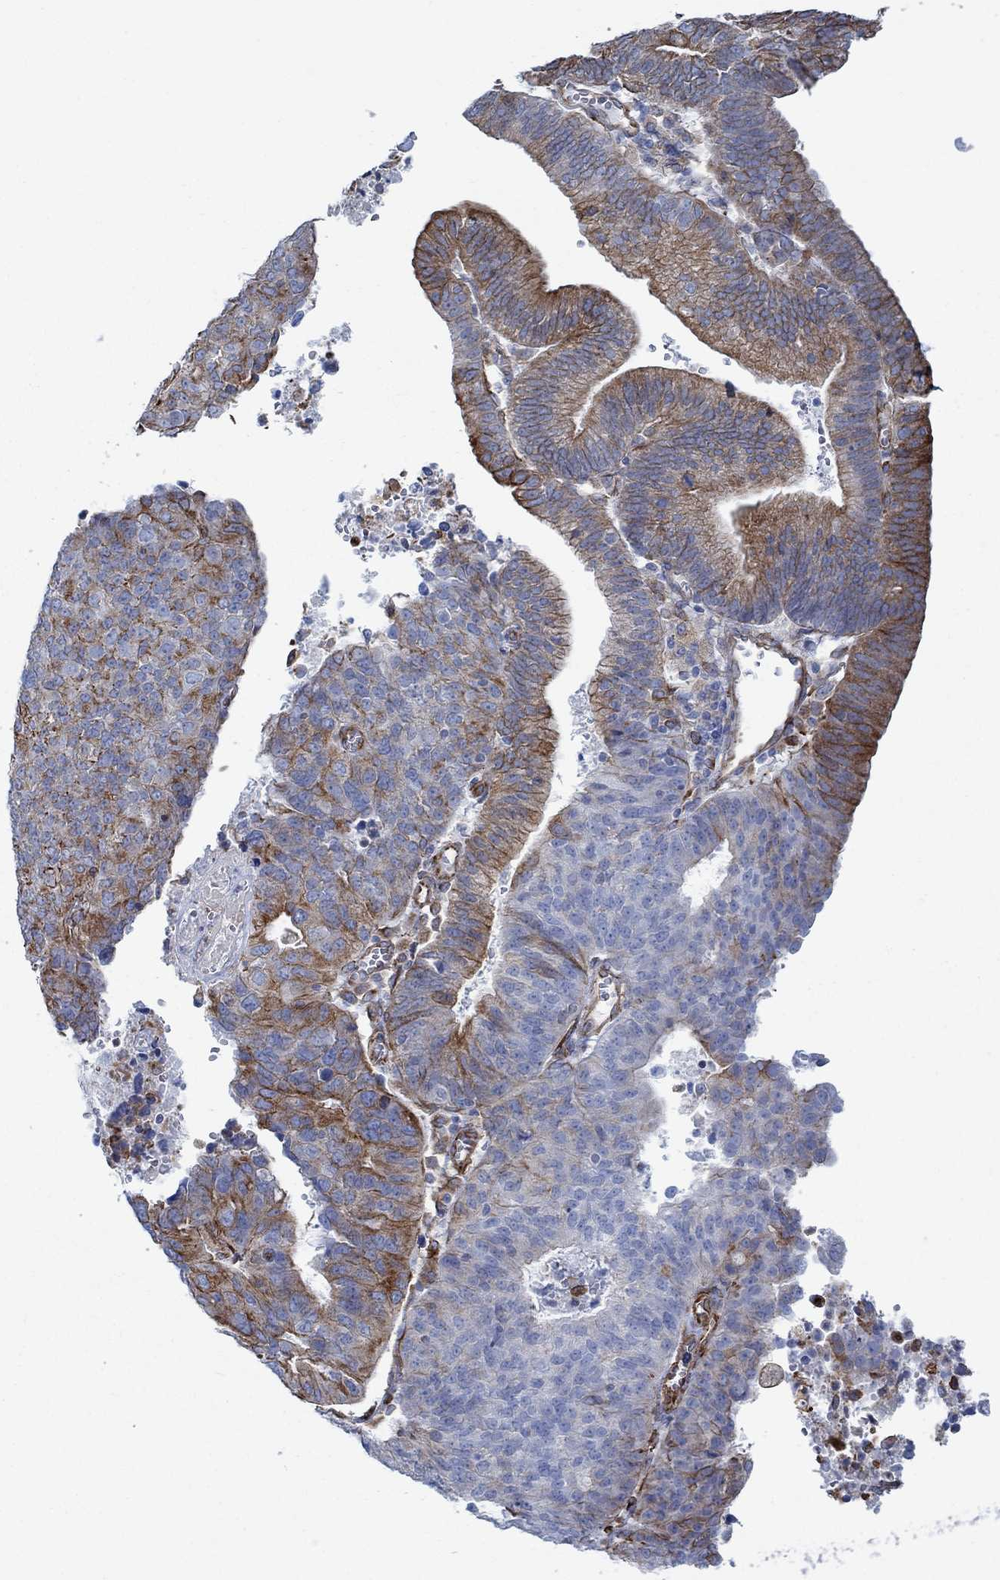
{"staining": {"intensity": "strong", "quantity": "<25%", "location": "cytoplasmic/membranous"}, "tissue": "endometrial cancer", "cell_type": "Tumor cells", "image_type": "cancer", "snomed": [{"axis": "morphology", "description": "Adenocarcinoma, NOS"}, {"axis": "topography", "description": "Endometrium"}], "caption": "Immunohistochemistry micrograph of human adenocarcinoma (endometrial) stained for a protein (brown), which shows medium levels of strong cytoplasmic/membranous positivity in about <25% of tumor cells.", "gene": "STC2", "patient": {"sex": "female", "age": 82}}